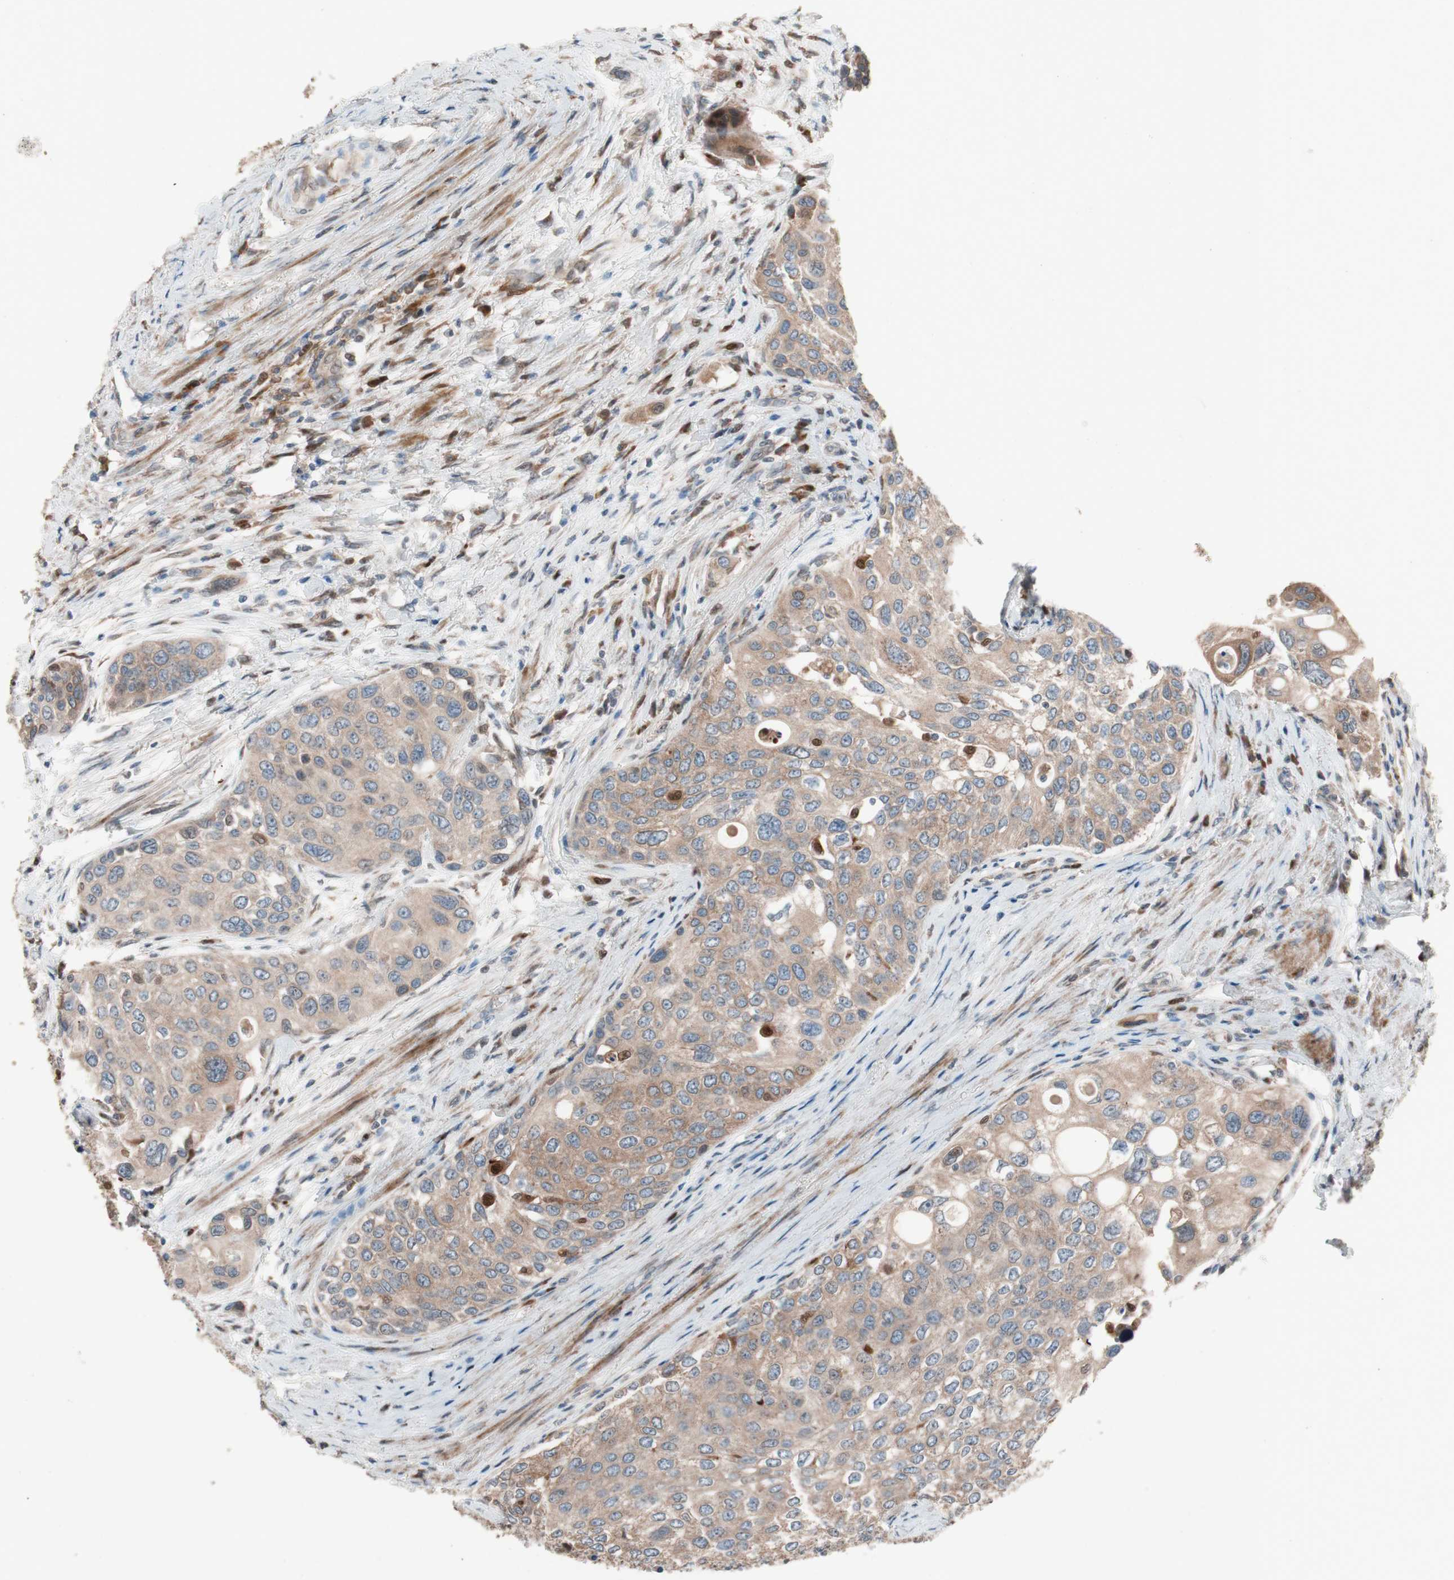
{"staining": {"intensity": "moderate", "quantity": ">75%", "location": "cytoplasmic/membranous"}, "tissue": "urothelial cancer", "cell_type": "Tumor cells", "image_type": "cancer", "snomed": [{"axis": "morphology", "description": "Urothelial carcinoma, High grade"}, {"axis": "topography", "description": "Urinary bladder"}], "caption": "Brown immunohistochemical staining in high-grade urothelial carcinoma demonstrates moderate cytoplasmic/membranous expression in approximately >75% of tumor cells.", "gene": "FAAH", "patient": {"sex": "female", "age": 56}}